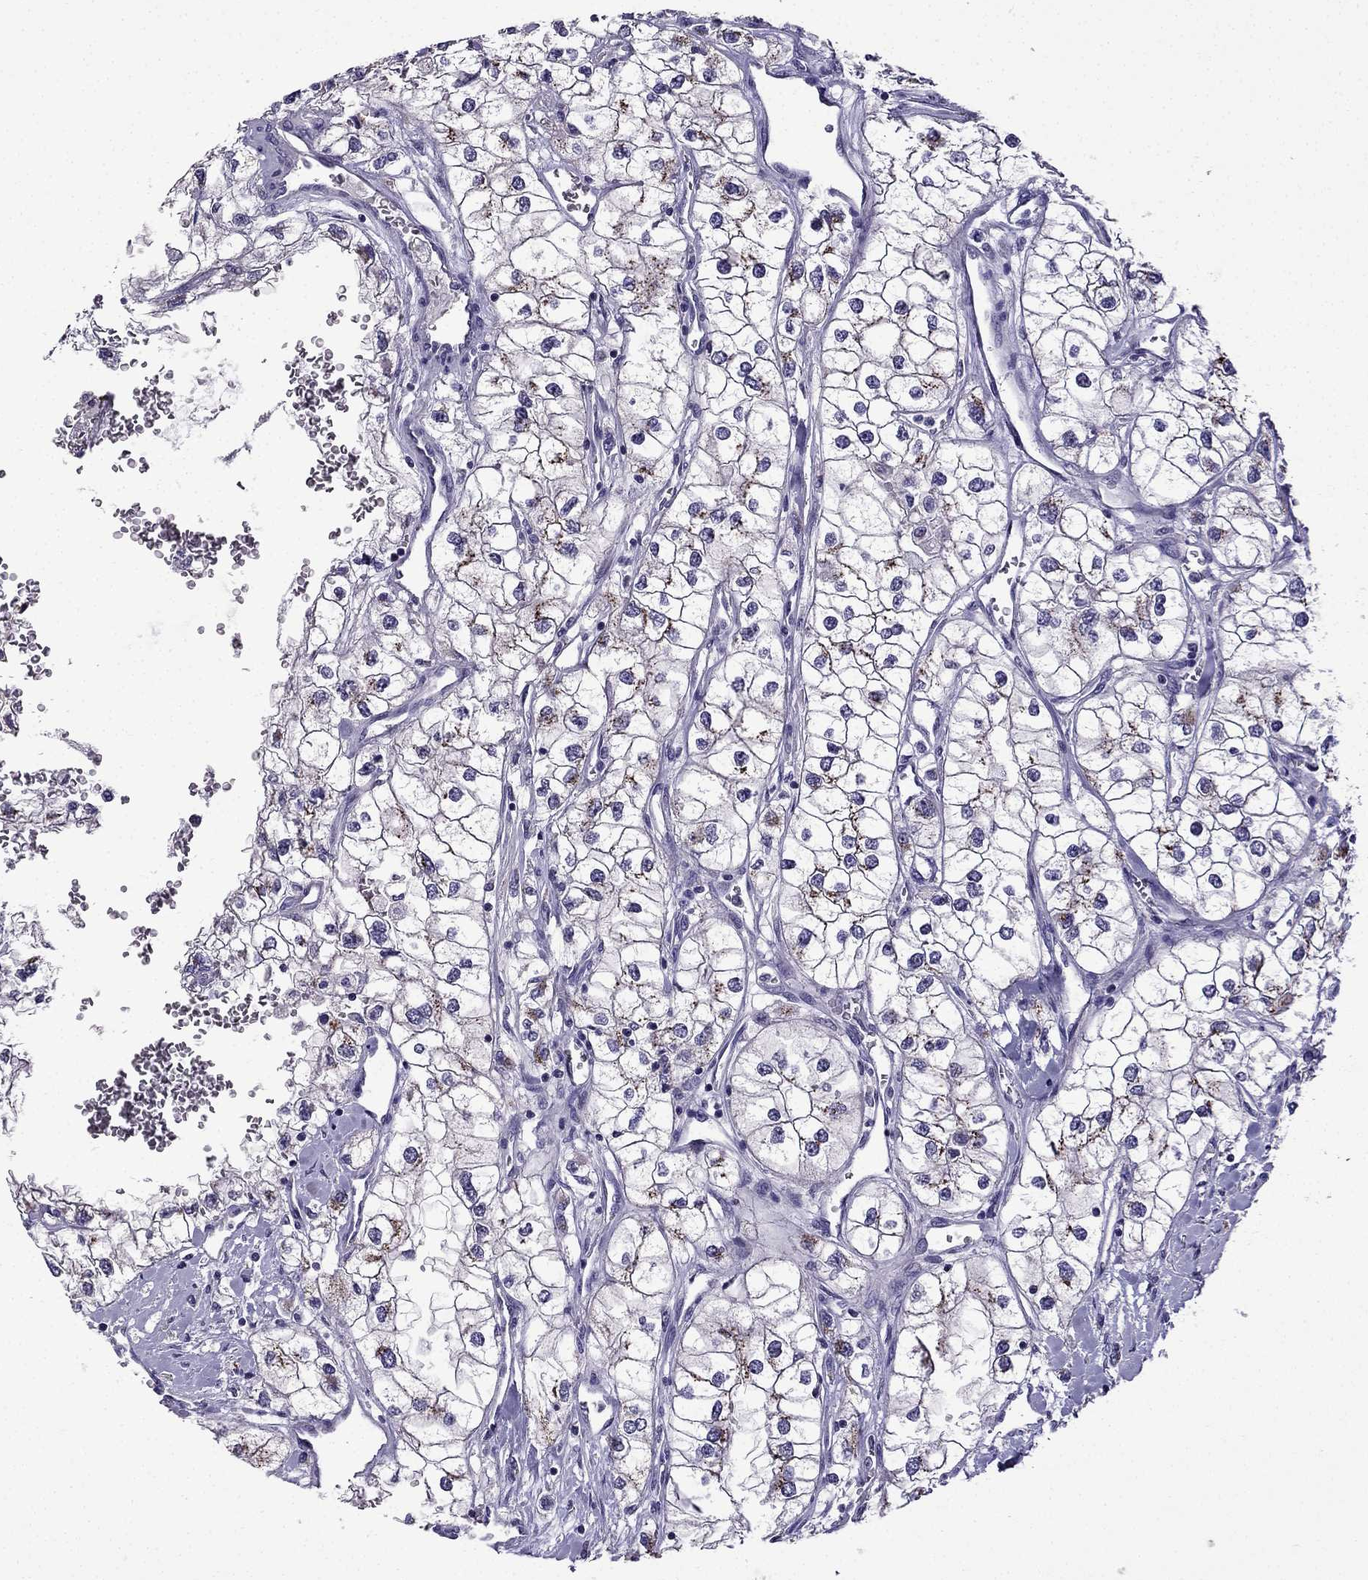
{"staining": {"intensity": "moderate", "quantity": "<25%", "location": "cytoplasmic/membranous"}, "tissue": "renal cancer", "cell_type": "Tumor cells", "image_type": "cancer", "snomed": [{"axis": "morphology", "description": "Adenocarcinoma, NOS"}, {"axis": "topography", "description": "Kidney"}], "caption": "Adenocarcinoma (renal) was stained to show a protein in brown. There is low levels of moderate cytoplasmic/membranous positivity in approximately <25% of tumor cells.", "gene": "TTN", "patient": {"sex": "male", "age": 59}}